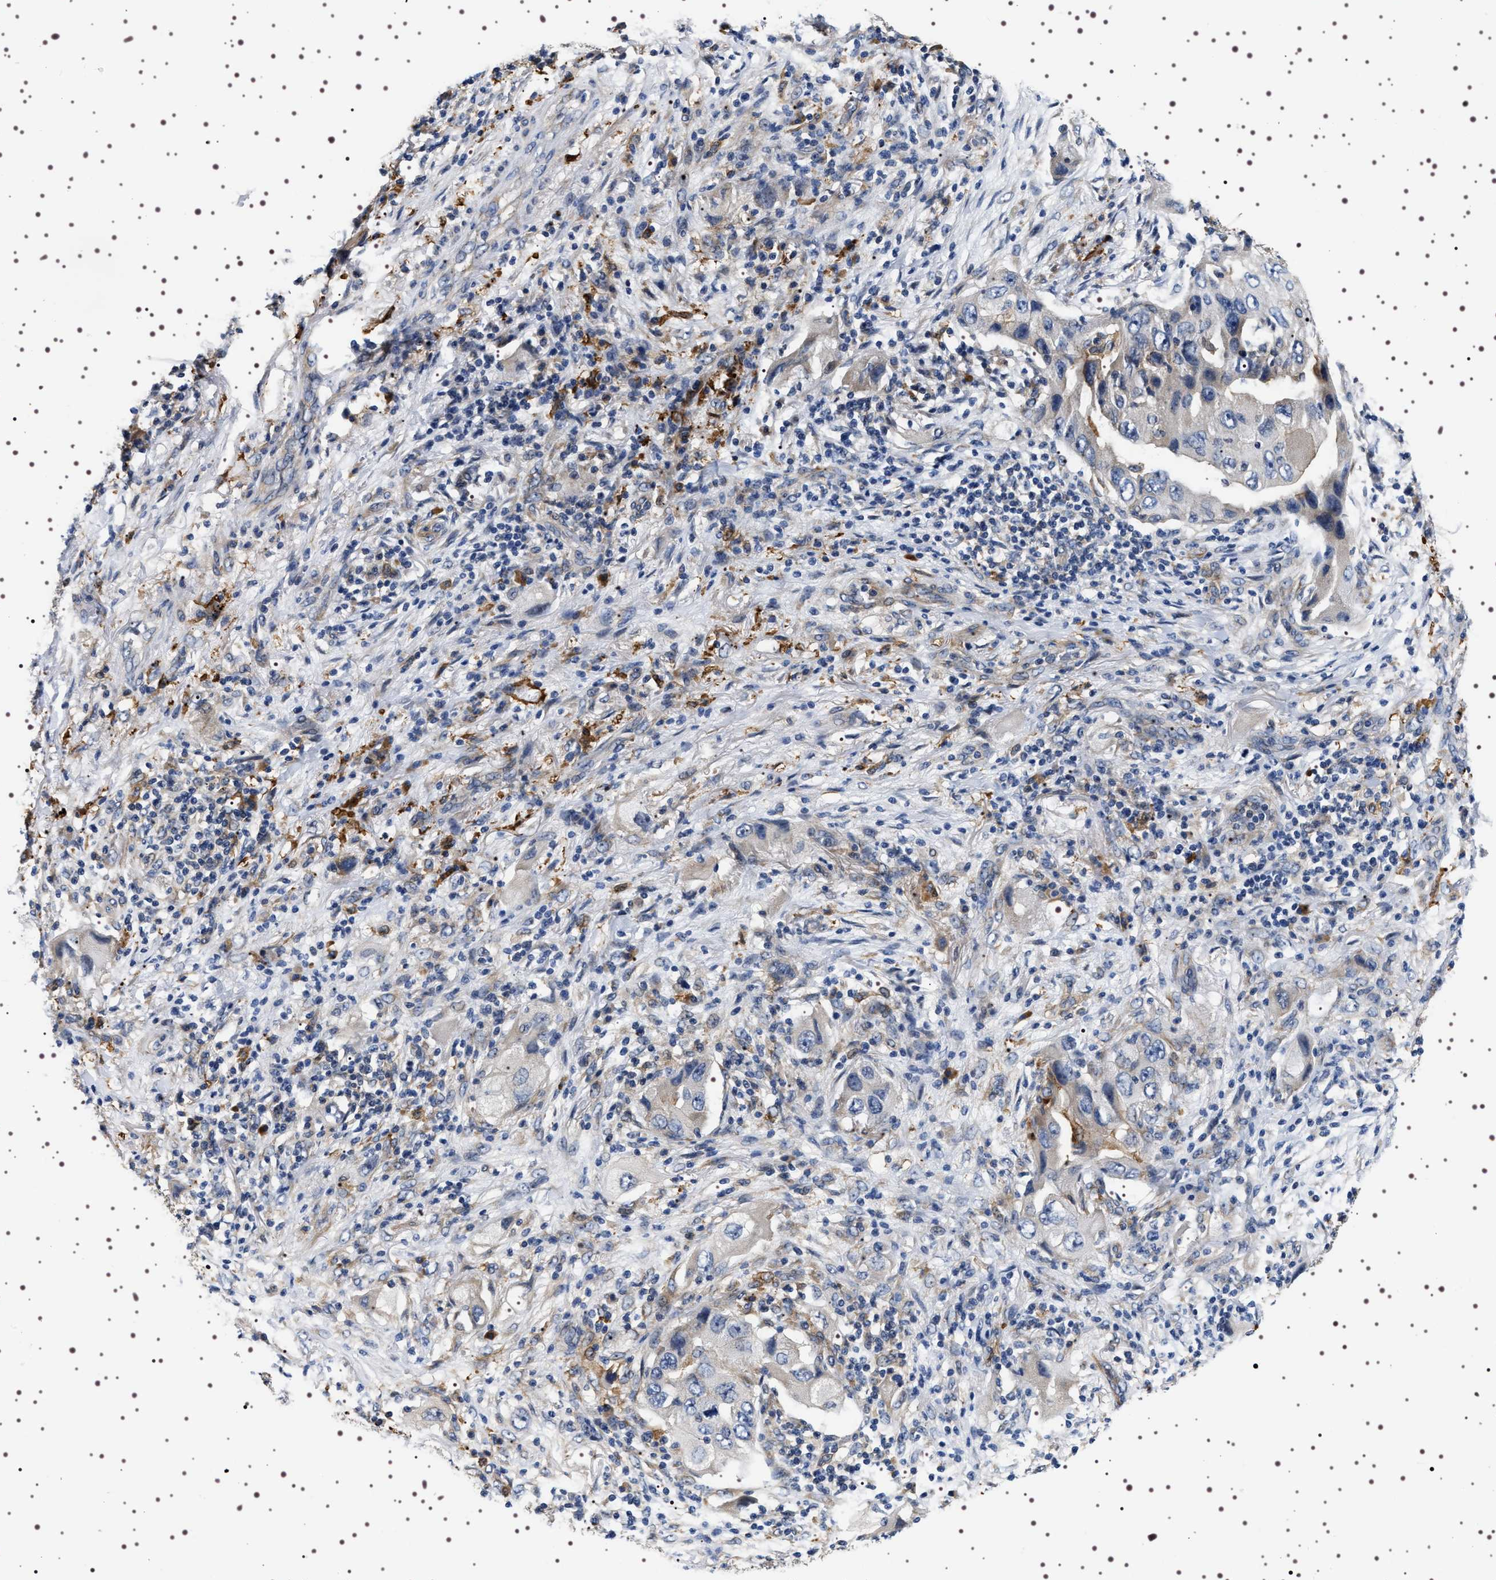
{"staining": {"intensity": "moderate", "quantity": "<25%", "location": "cytoplasmic/membranous"}, "tissue": "lung cancer", "cell_type": "Tumor cells", "image_type": "cancer", "snomed": [{"axis": "morphology", "description": "Adenocarcinoma, NOS"}, {"axis": "topography", "description": "Lung"}], "caption": "Human lung adenocarcinoma stained with a protein marker demonstrates moderate staining in tumor cells.", "gene": "ALPL", "patient": {"sex": "female", "age": 65}}